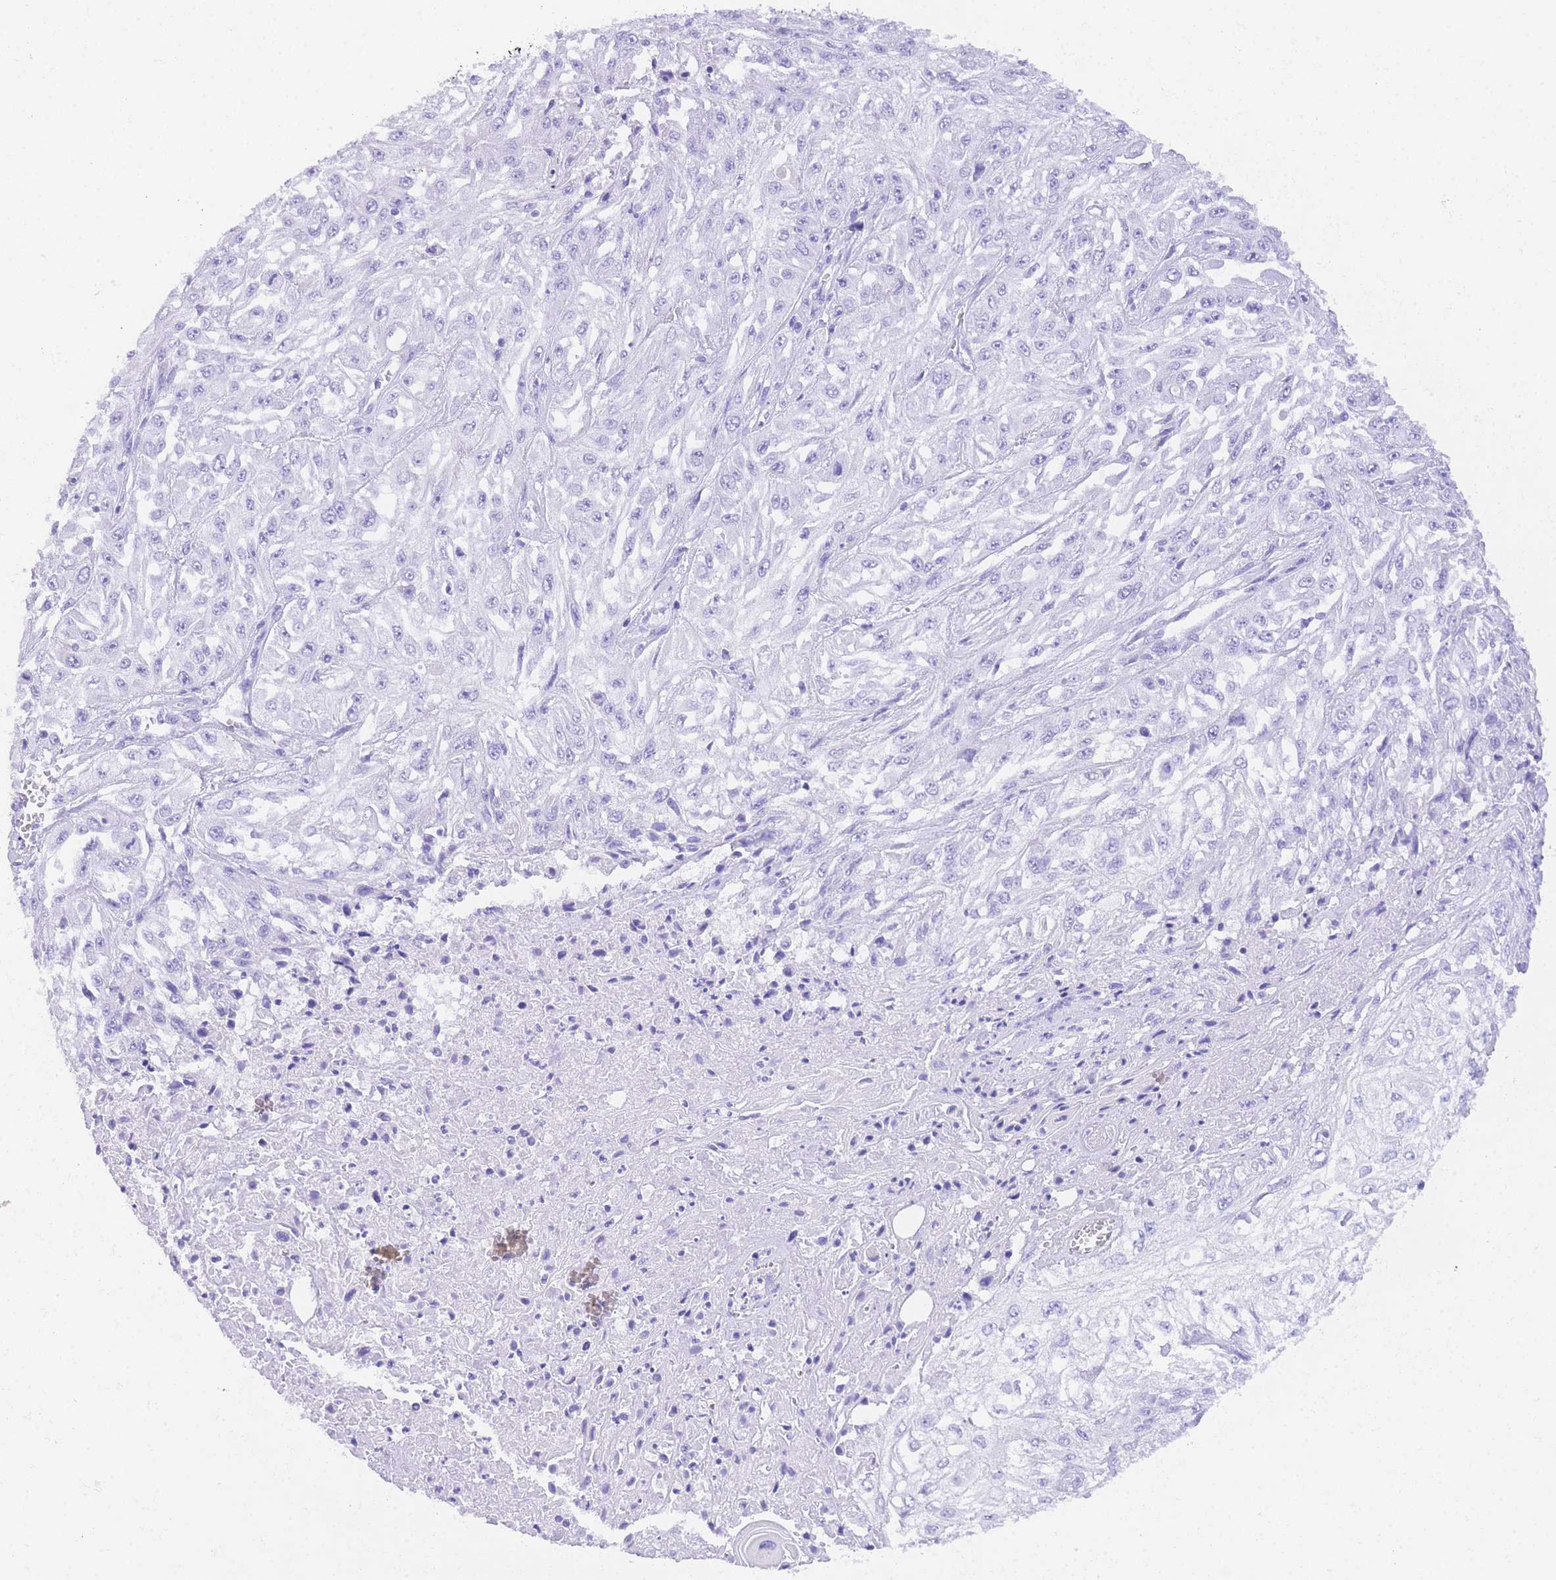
{"staining": {"intensity": "negative", "quantity": "none", "location": "none"}, "tissue": "skin cancer", "cell_type": "Tumor cells", "image_type": "cancer", "snomed": [{"axis": "morphology", "description": "Squamous cell carcinoma, NOS"}, {"axis": "morphology", "description": "Squamous cell carcinoma, metastatic, NOS"}, {"axis": "topography", "description": "Skin"}, {"axis": "topography", "description": "Lymph node"}], "caption": "A high-resolution histopathology image shows IHC staining of skin squamous cell carcinoma, which displays no significant expression in tumor cells. (DAB immunohistochemistry (IHC) visualized using brightfield microscopy, high magnification).", "gene": "NKD2", "patient": {"sex": "male", "age": 75}}